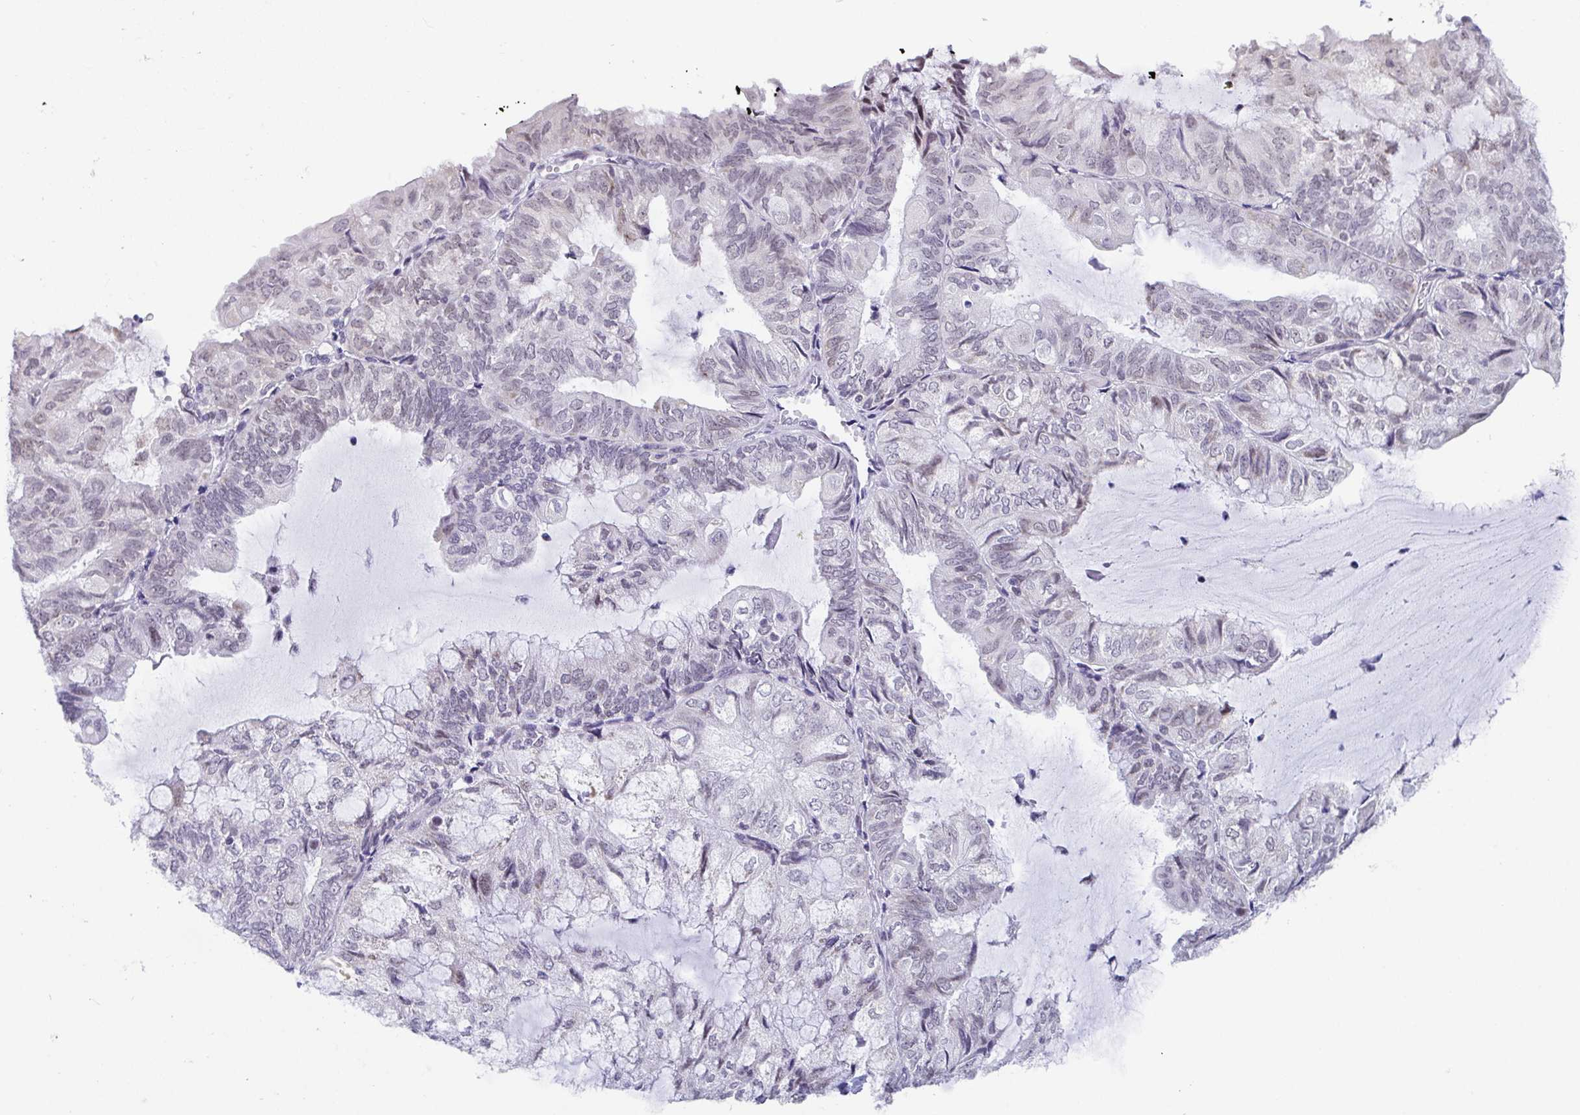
{"staining": {"intensity": "weak", "quantity": "<25%", "location": "nuclear"}, "tissue": "endometrial cancer", "cell_type": "Tumor cells", "image_type": "cancer", "snomed": [{"axis": "morphology", "description": "Adenocarcinoma, NOS"}, {"axis": "topography", "description": "Endometrium"}], "caption": "High magnification brightfield microscopy of endometrial adenocarcinoma stained with DAB (3,3'-diaminobenzidine) (brown) and counterstained with hematoxylin (blue): tumor cells show no significant positivity.", "gene": "WDR72", "patient": {"sex": "female", "age": 81}}